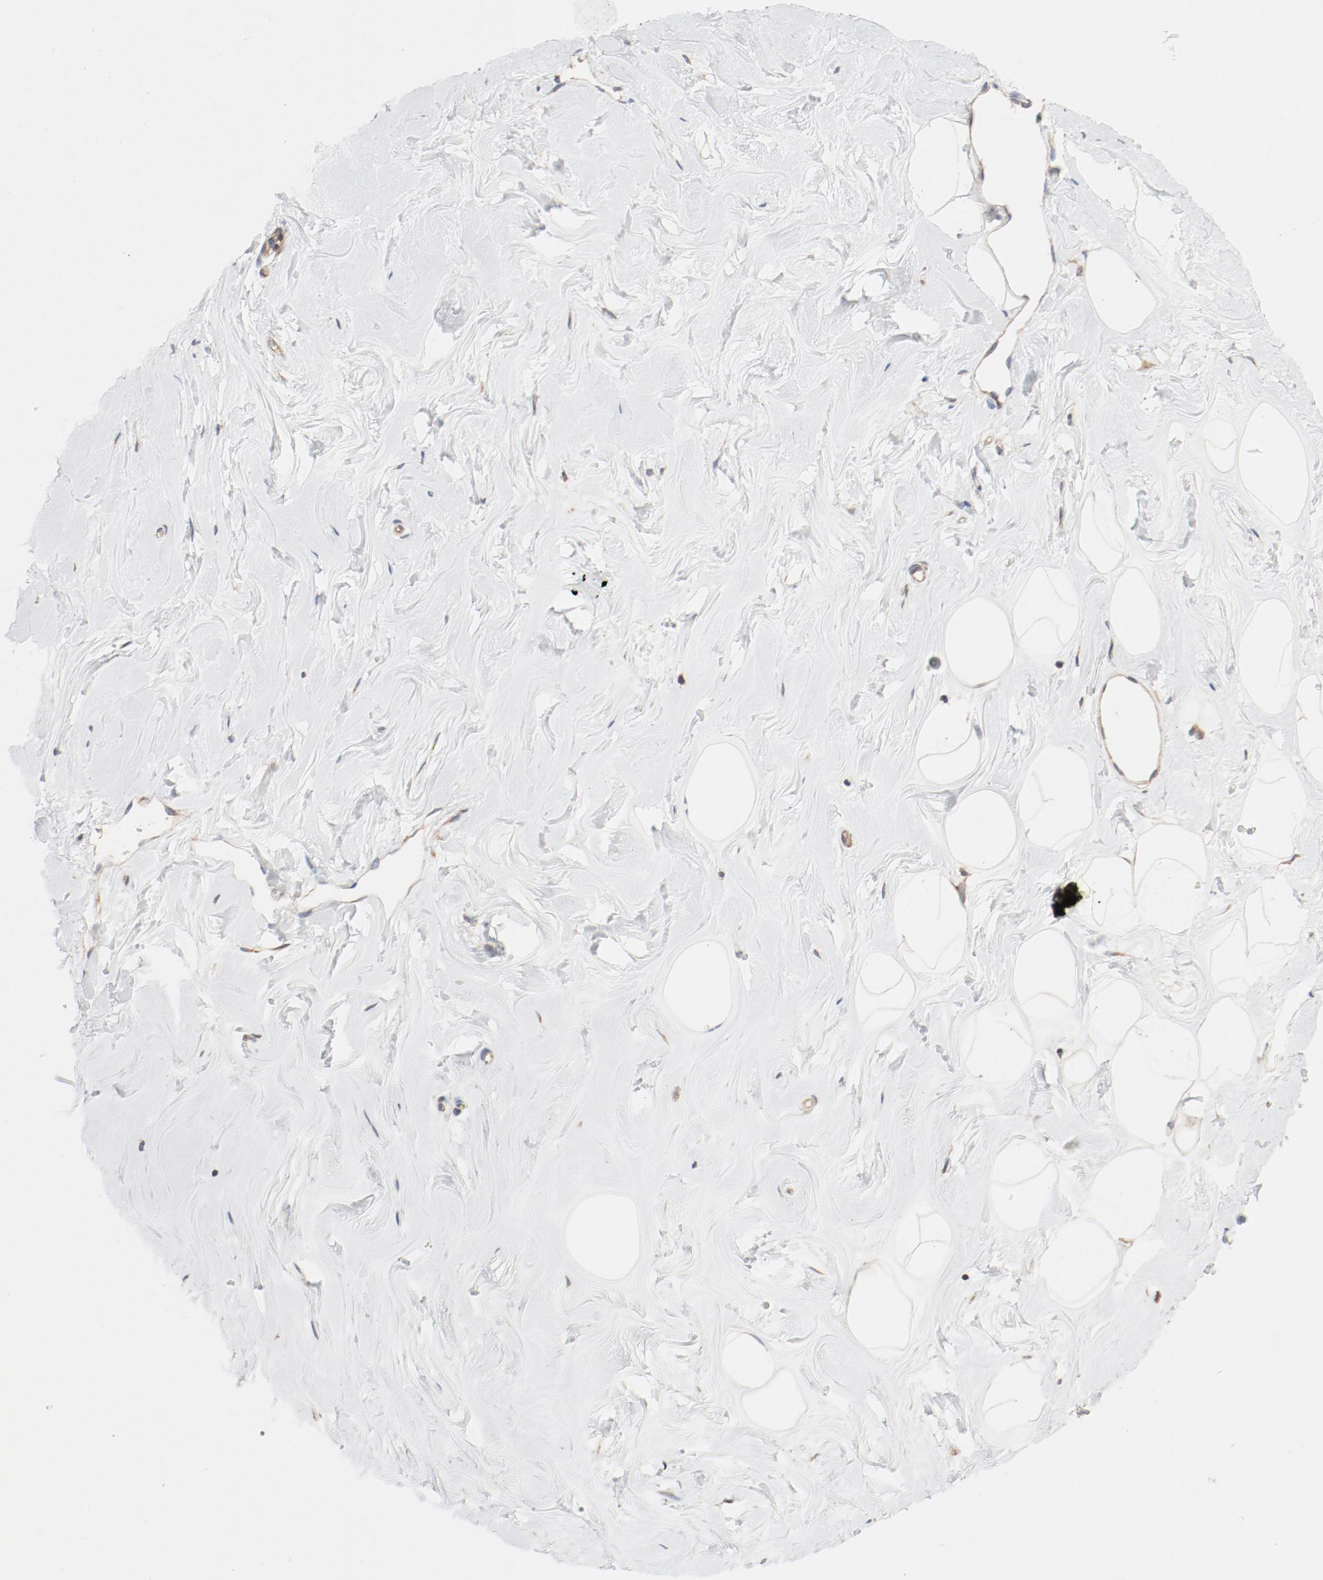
{"staining": {"intensity": "moderate", "quantity": "25%-75%", "location": "cytoplasmic/membranous"}, "tissue": "breast", "cell_type": "Adipocytes", "image_type": "normal", "snomed": [{"axis": "morphology", "description": "Normal tissue, NOS"}, {"axis": "topography", "description": "Breast"}], "caption": "Immunohistochemistry (IHC) (DAB) staining of normal breast reveals moderate cytoplasmic/membranous protein staining in about 25%-75% of adipocytes.", "gene": "RPS6", "patient": {"sex": "female", "age": 23}}